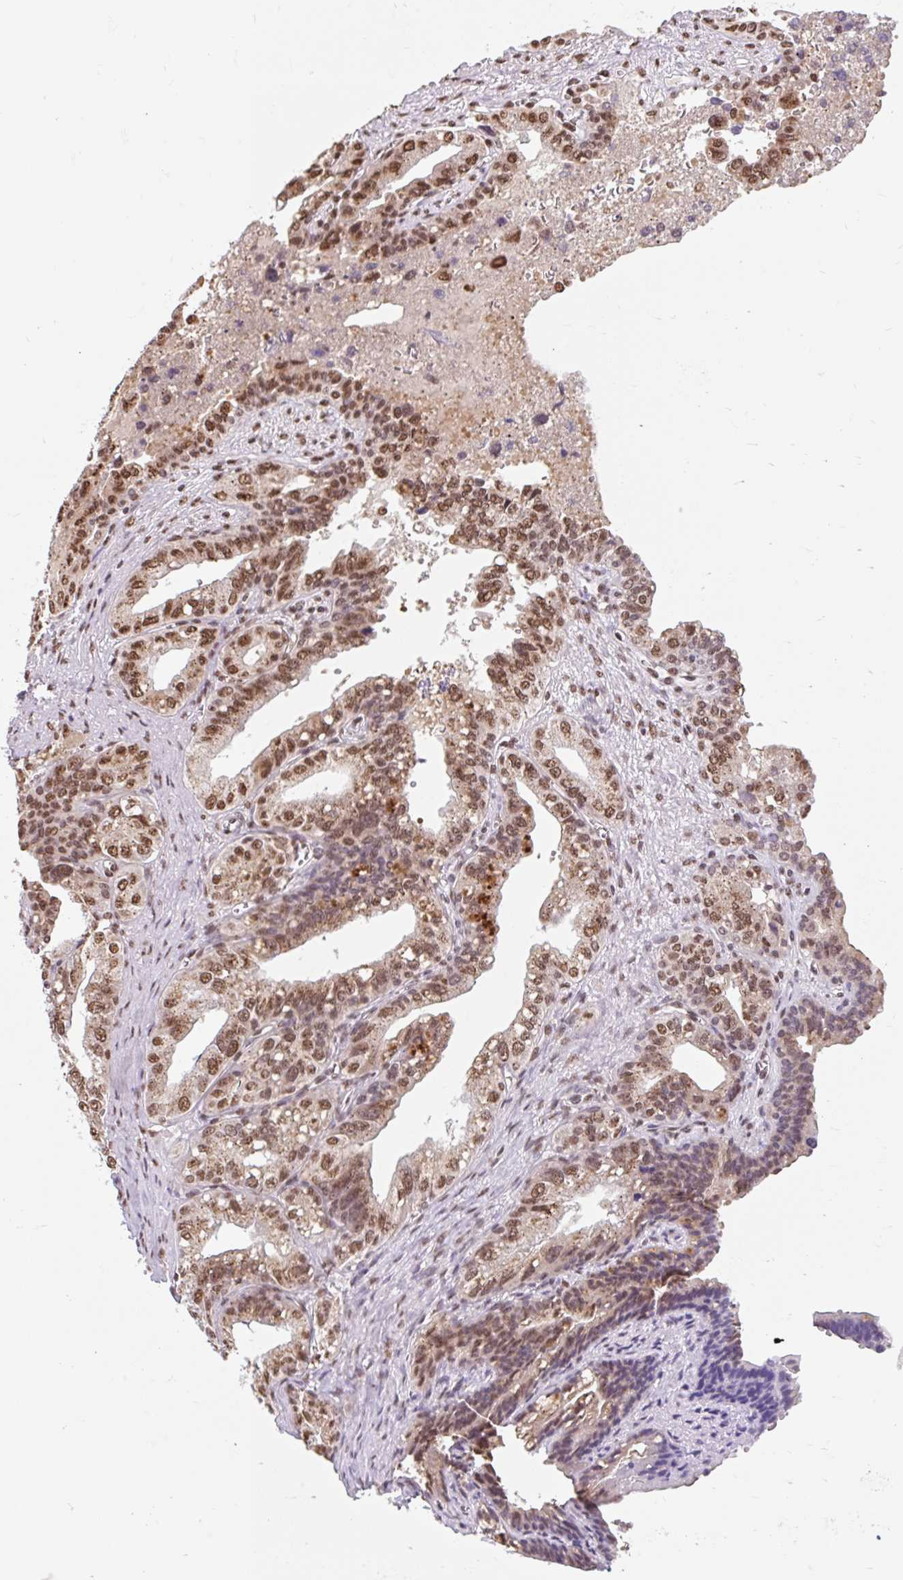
{"staining": {"intensity": "moderate", "quantity": ">75%", "location": "nuclear"}, "tissue": "seminal vesicle", "cell_type": "Glandular cells", "image_type": "normal", "snomed": [{"axis": "morphology", "description": "Normal tissue, NOS"}, {"axis": "topography", "description": "Seminal veicle"}], "caption": "Immunohistochemical staining of normal seminal vesicle exhibits >75% levels of moderate nuclear protein staining in about >75% of glandular cells.", "gene": "BICRA", "patient": {"sex": "male", "age": 67}}